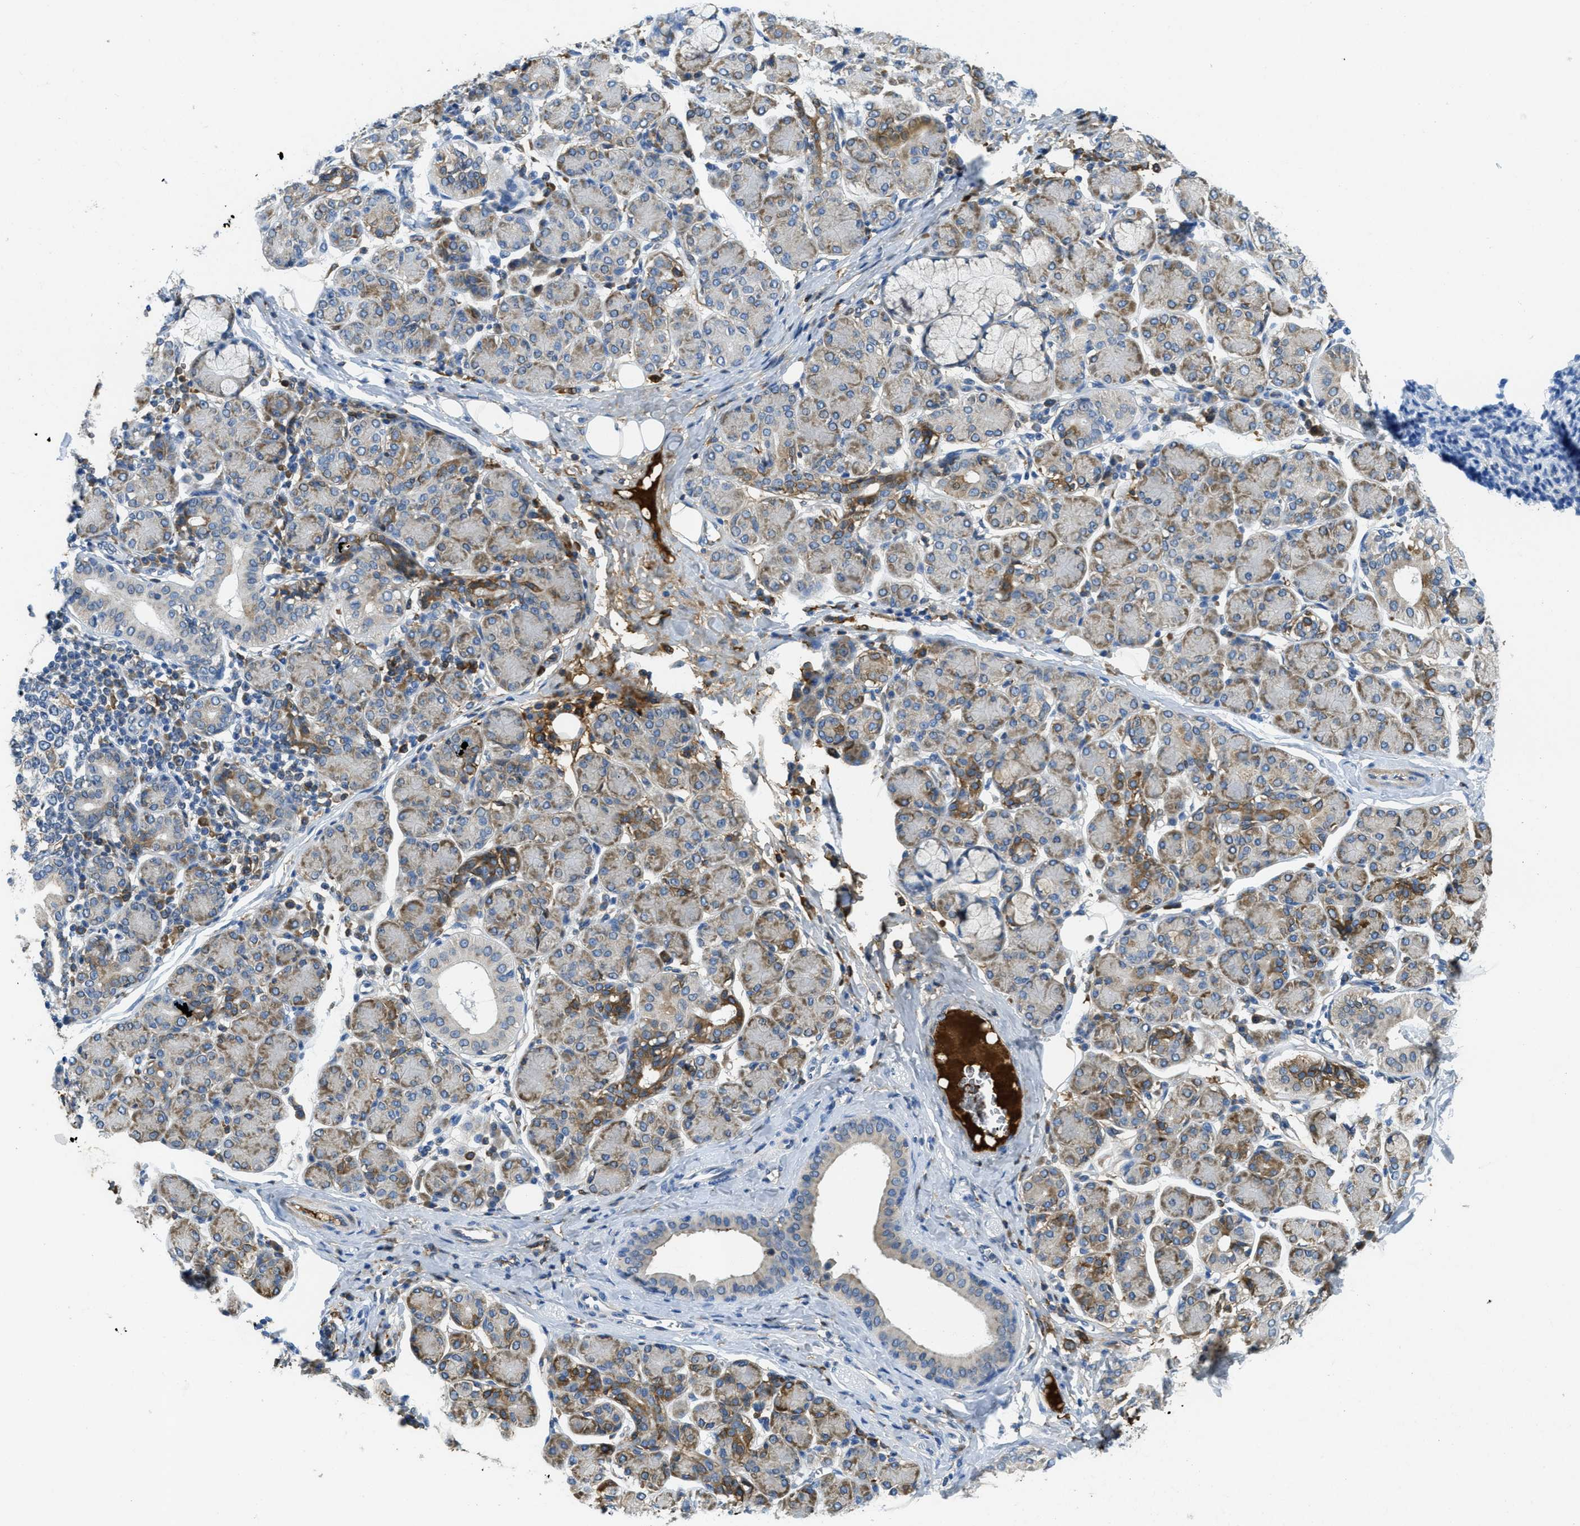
{"staining": {"intensity": "moderate", "quantity": "25%-75%", "location": "cytoplasmic/membranous"}, "tissue": "salivary gland", "cell_type": "Glandular cells", "image_type": "normal", "snomed": [{"axis": "morphology", "description": "Normal tissue, NOS"}, {"axis": "morphology", "description": "Inflammation, NOS"}, {"axis": "topography", "description": "Lymph node"}, {"axis": "topography", "description": "Salivary gland"}], "caption": "An image of human salivary gland stained for a protein shows moderate cytoplasmic/membranous brown staining in glandular cells. The protein is shown in brown color, while the nuclei are stained blue.", "gene": "MPDU1", "patient": {"sex": "male", "age": 3}}